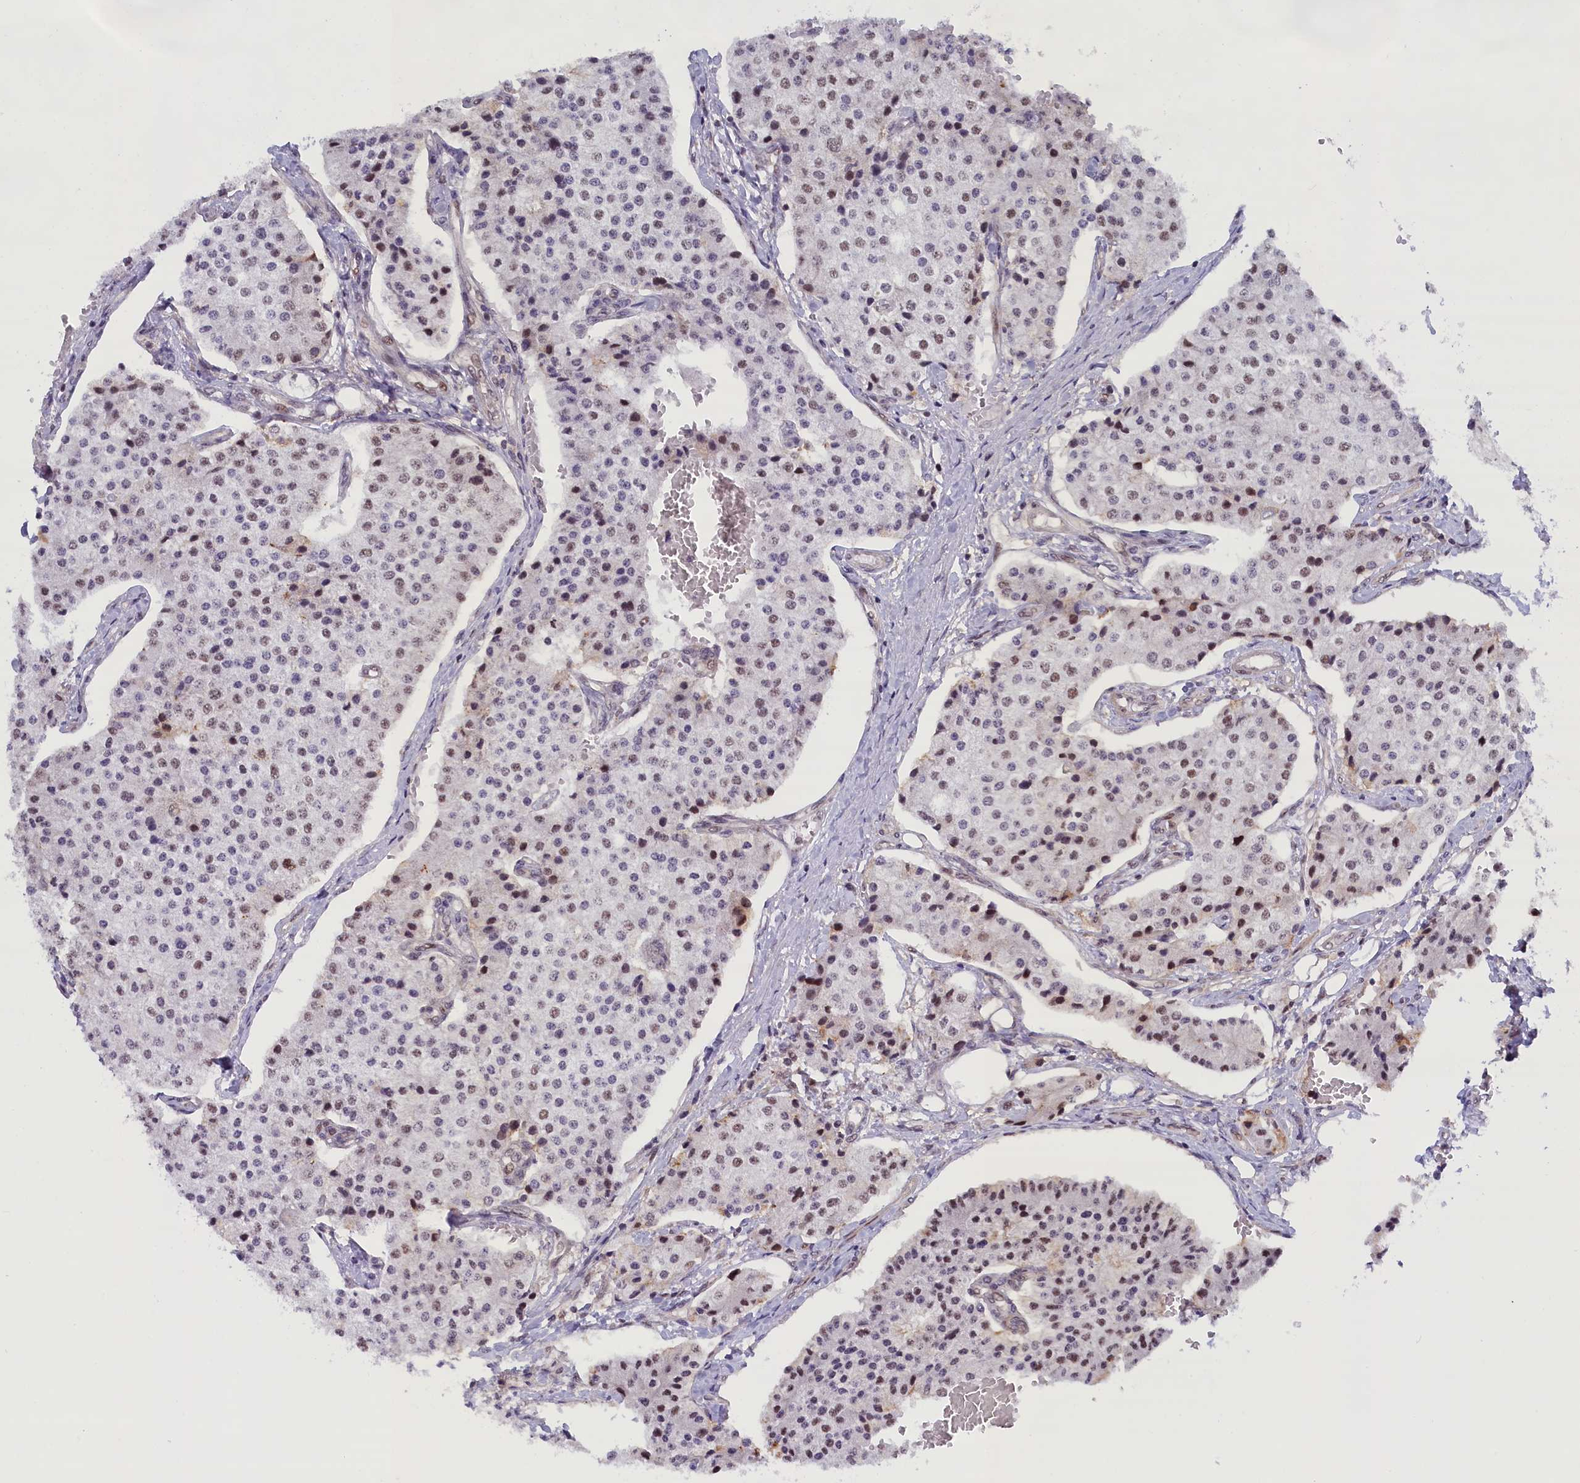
{"staining": {"intensity": "weak", "quantity": "<25%", "location": "nuclear"}, "tissue": "carcinoid", "cell_type": "Tumor cells", "image_type": "cancer", "snomed": [{"axis": "morphology", "description": "Carcinoid, malignant, NOS"}, {"axis": "topography", "description": "Colon"}], "caption": "There is no significant positivity in tumor cells of carcinoid.", "gene": "FCHO1", "patient": {"sex": "female", "age": 52}}